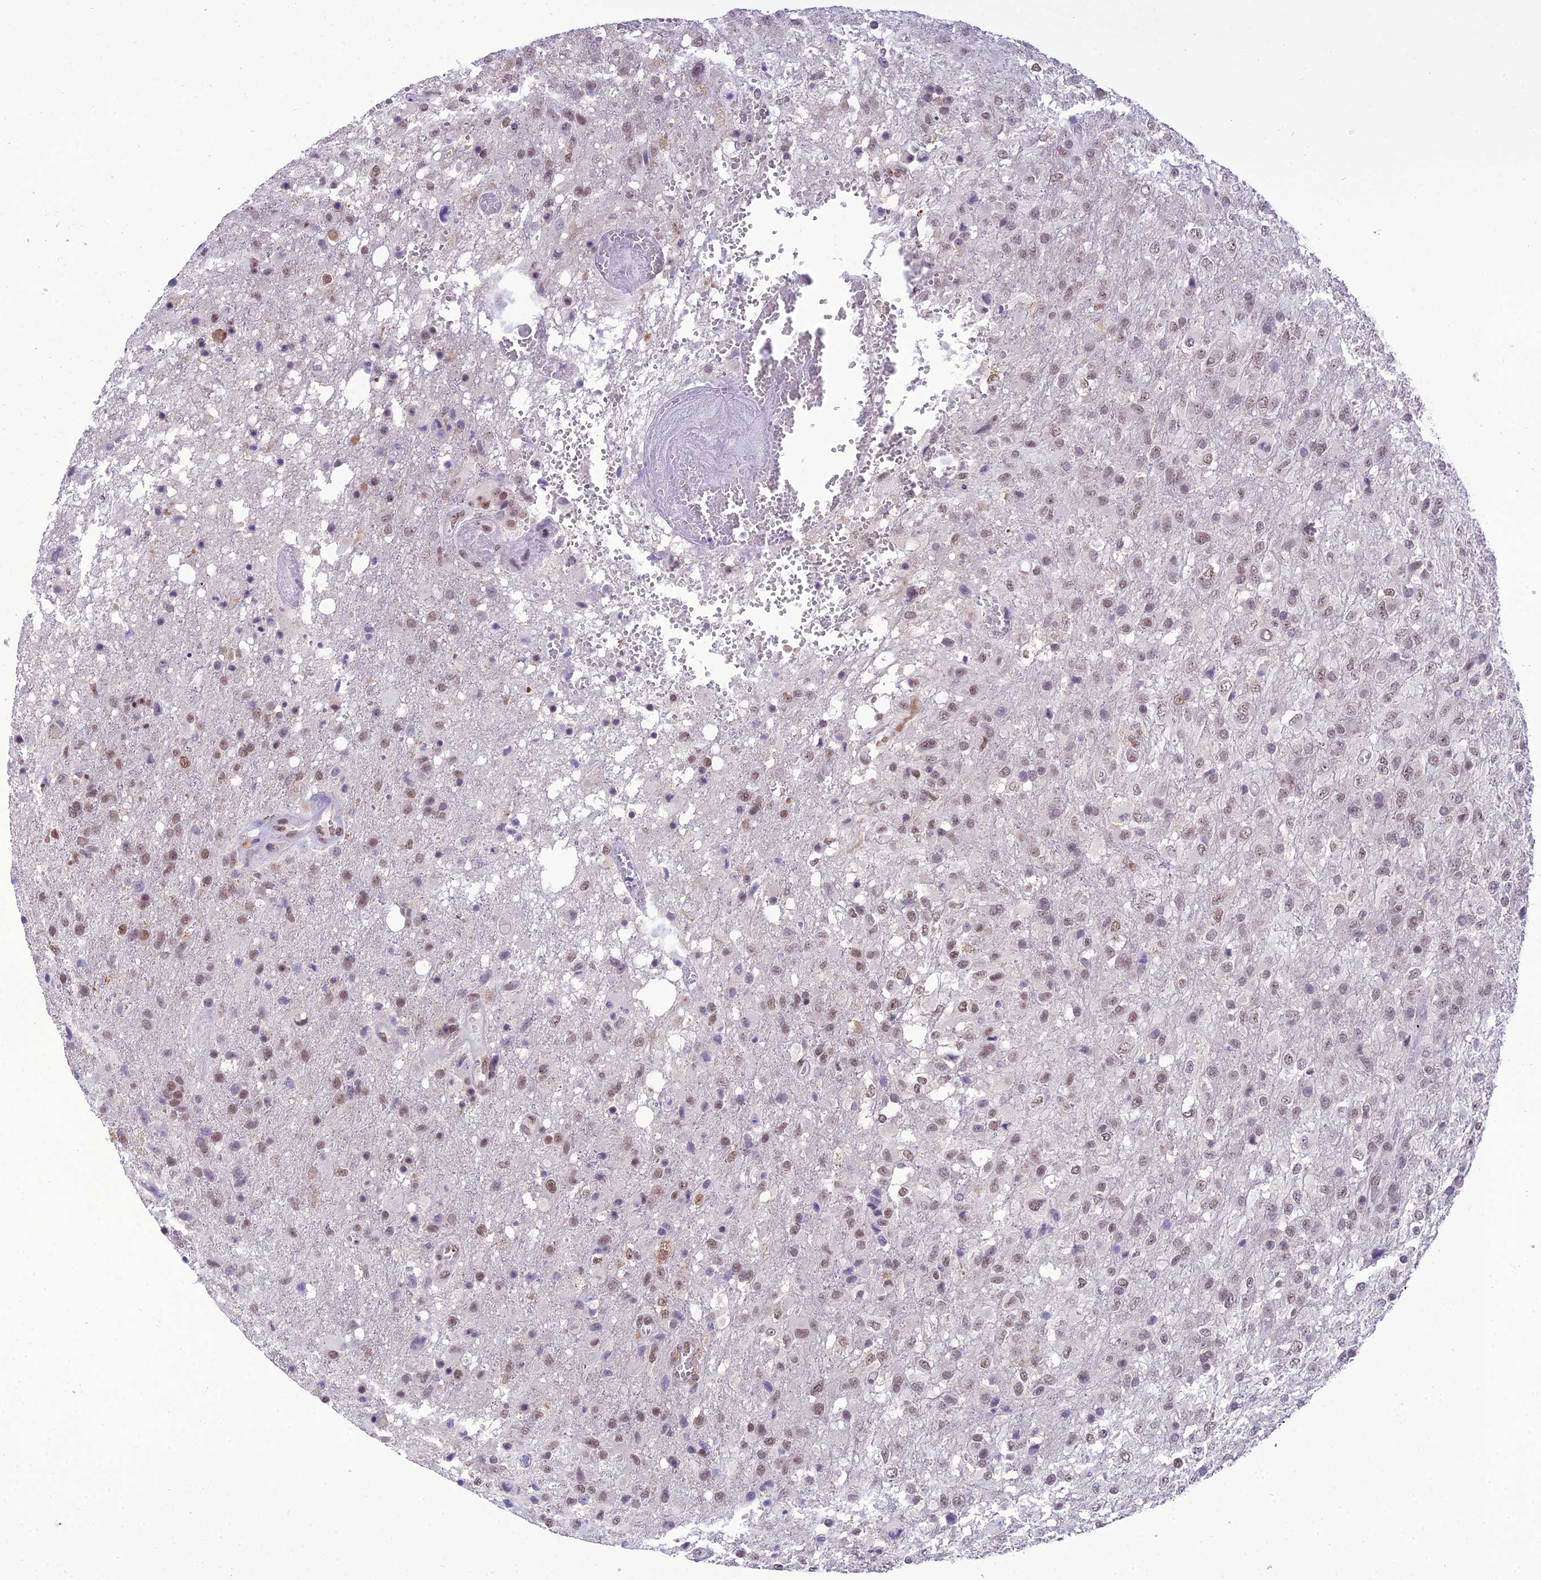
{"staining": {"intensity": "moderate", "quantity": ">75%", "location": "nuclear"}, "tissue": "glioma", "cell_type": "Tumor cells", "image_type": "cancer", "snomed": [{"axis": "morphology", "description": "Glioma, malignant, High grade"}, {"axis": "topography", "description": "Brain"}], "caption": "Glioma stained for a protein (brown) shows moderate nuclear positive expression in about >75% of tumor cells.", "gene": "SH3RF3", "patient": {"sex": "female", "age": 74}}